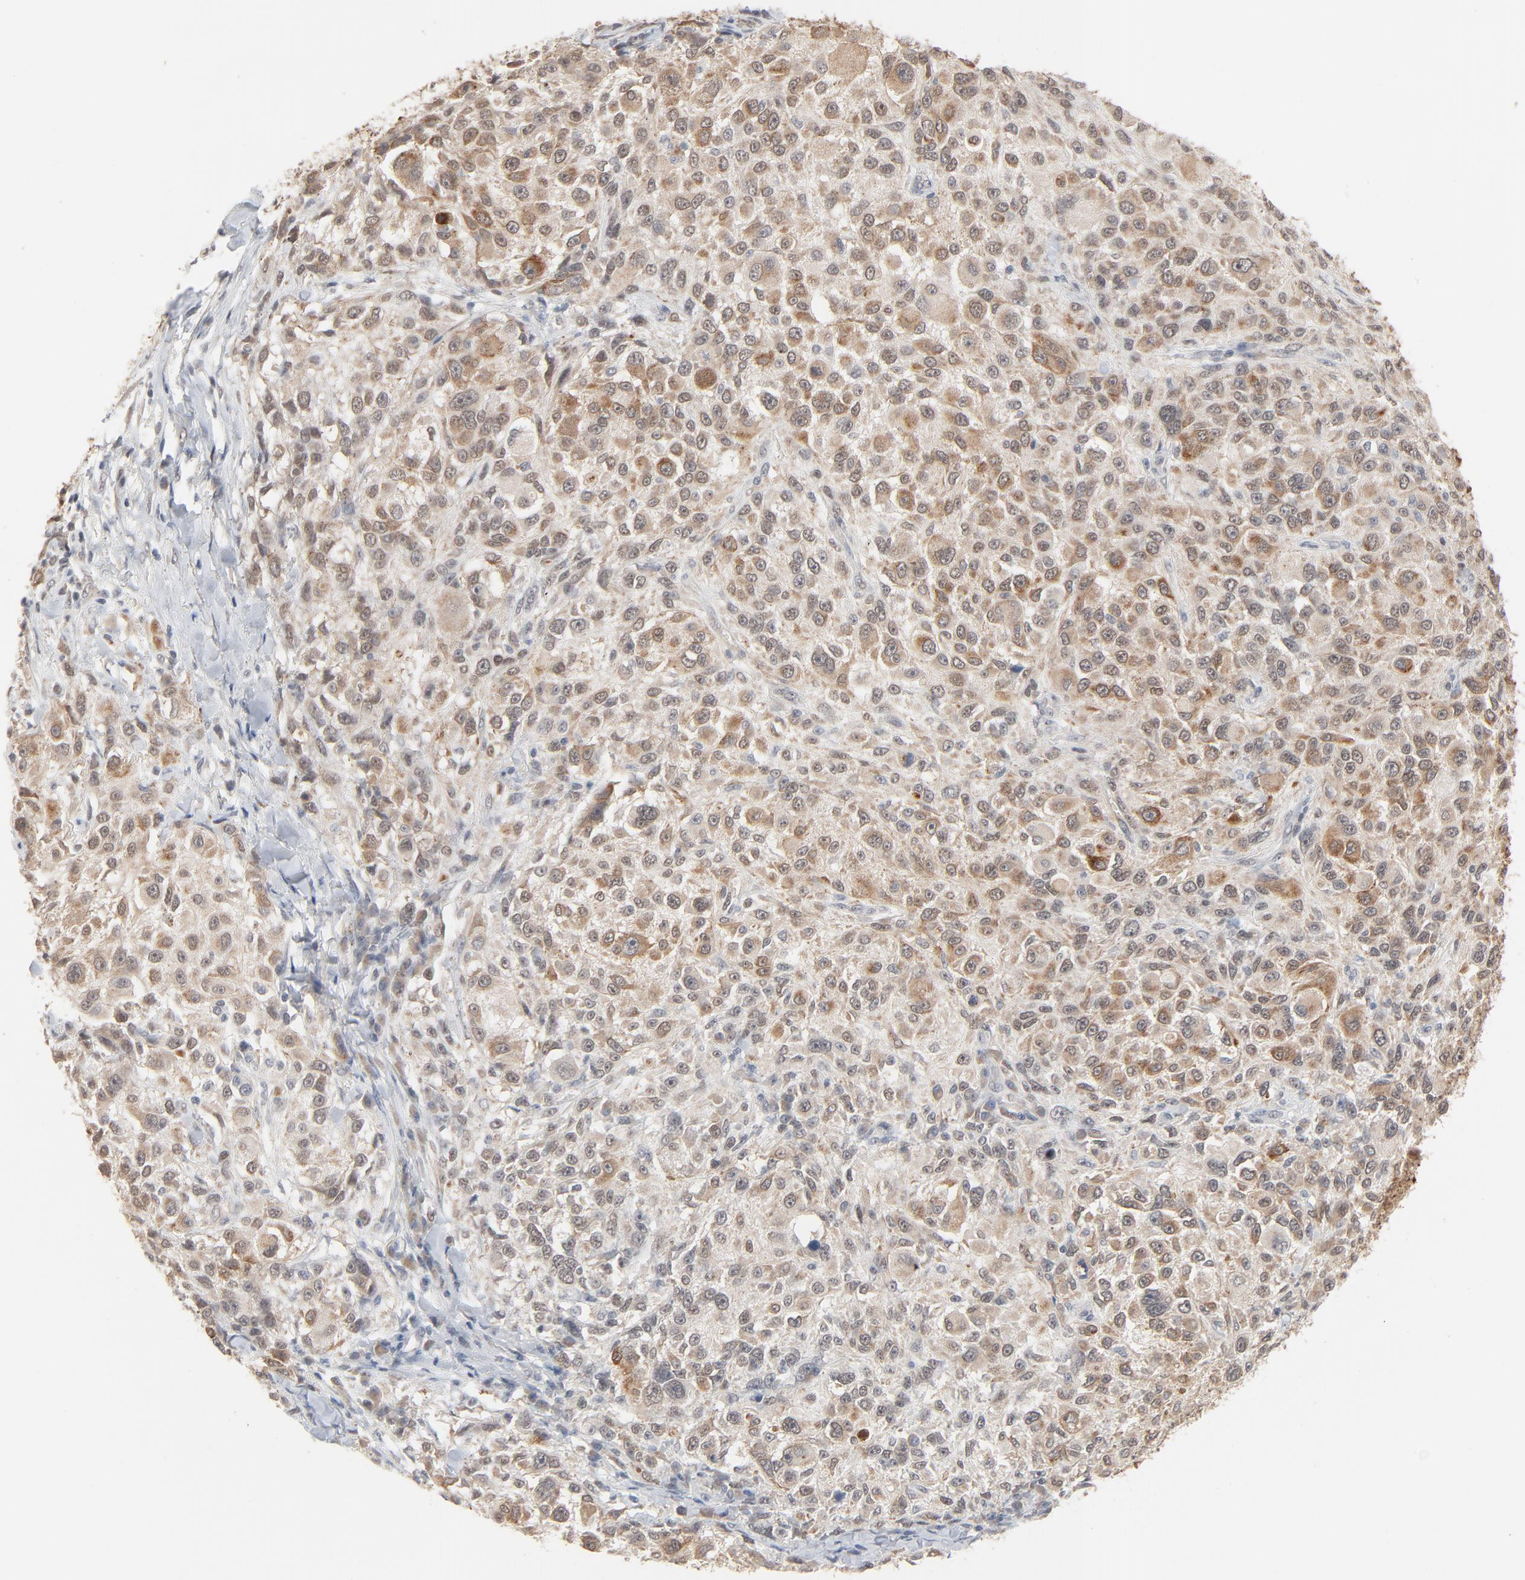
{"staining": {"intensity": "moderate", "quantity": ">75%", "location": "cytoplasmic/membranous"}, "tissue": "melanoma", "cell_type": "Tumor cells", "image_type": "cancer", "snomed": [{"axis": "morphology", "description": "Necrosis, NOS"}, {"axis": "morphology", "description": "Malignant melanoma, NOS"}, {"axis": "topography", "description": "Skin"}], "caption": "A photomicrograph of melanoma stained for a protein reveals moderate cytoplasmic/membranous brown staining in tumor cells.", "gene": "ITPR3", "patient": {"sex": "female", "age": 87}}